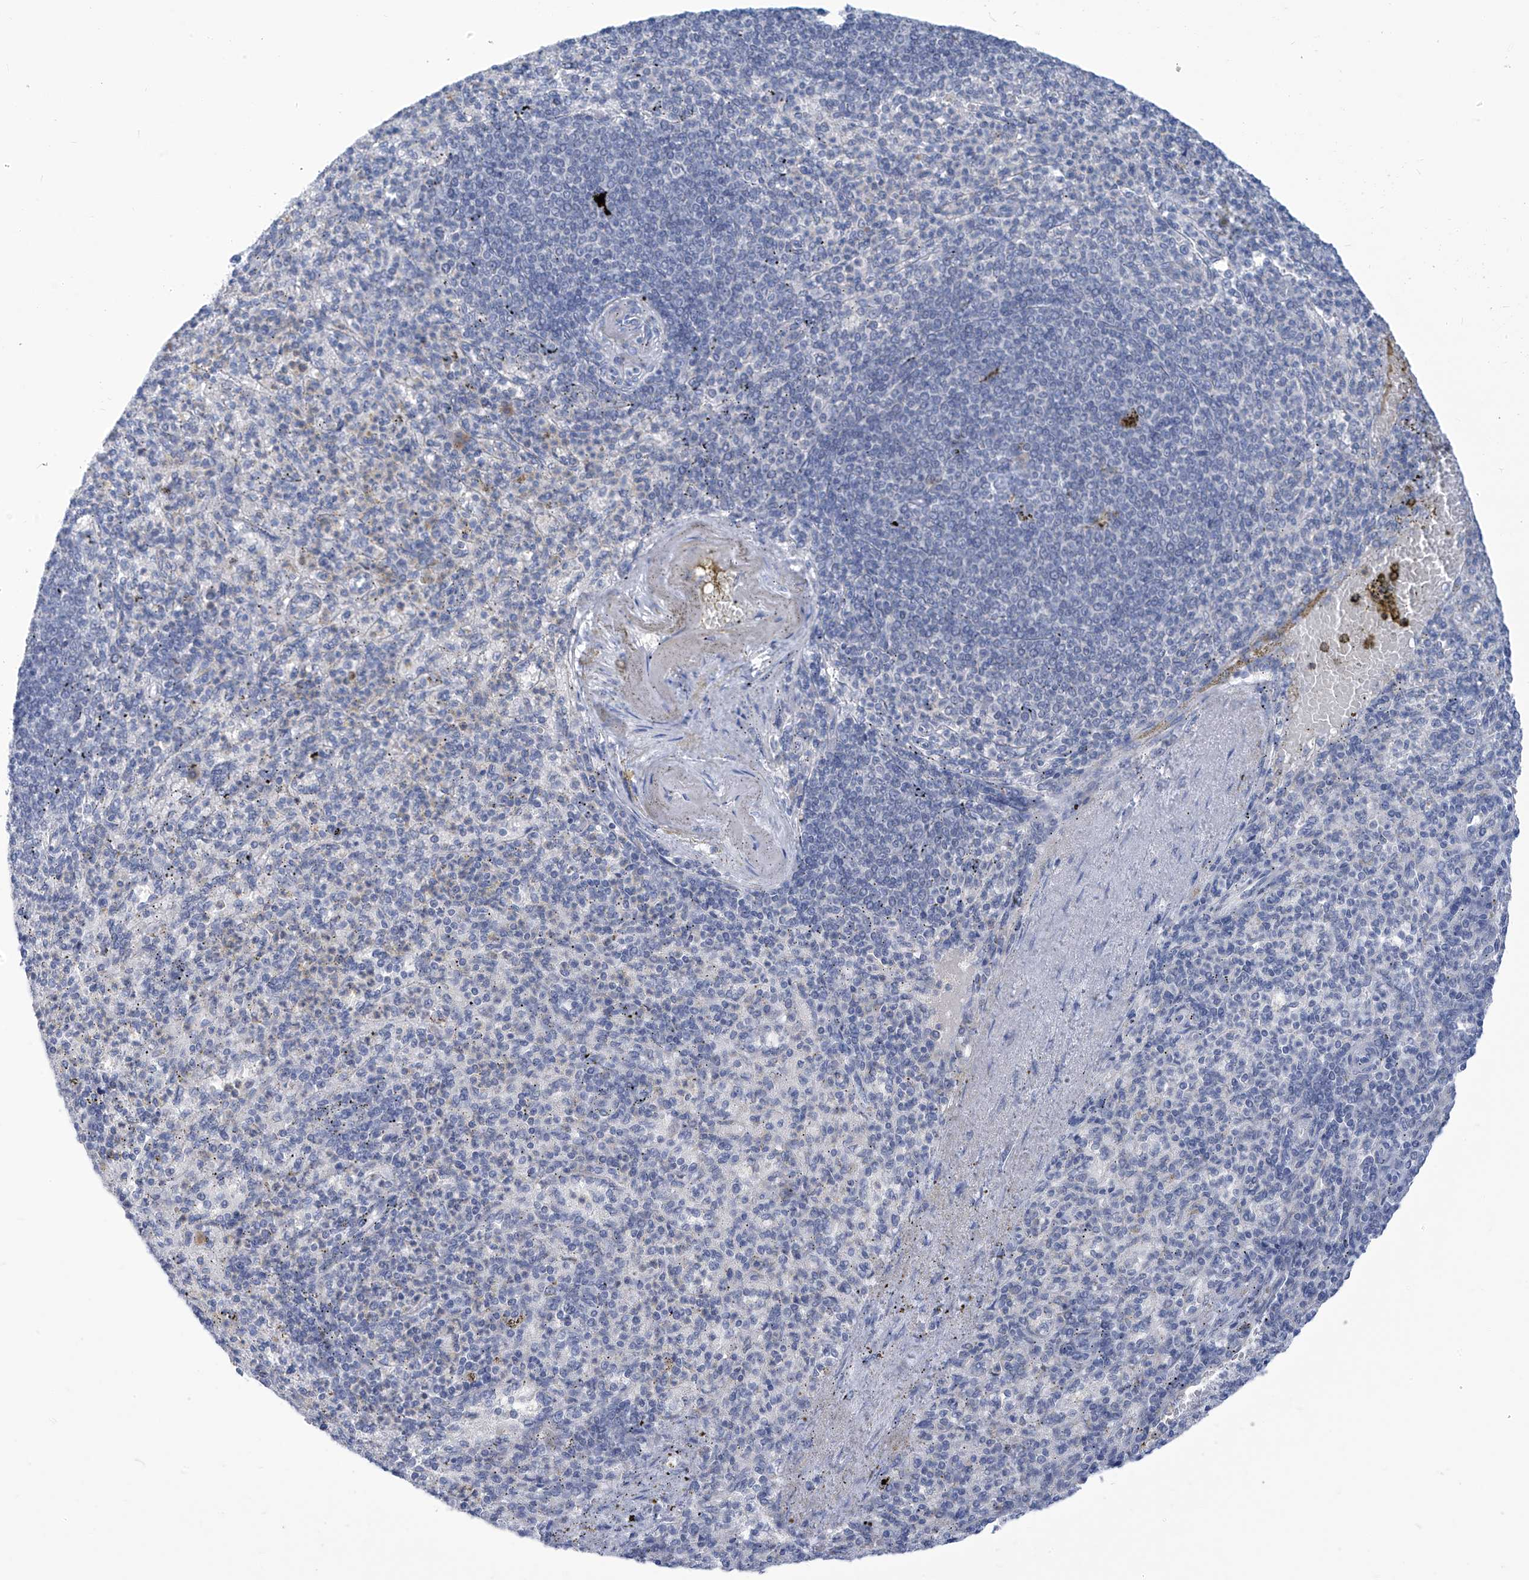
{"staining": {"intensity": "negative", "quantity": "none", "location": "none"}, "tissue": "spleen", "cell_type": "Cells in red pulp", "image_type": "normal", "snomed": [{"axis": "morphology", "description": "Normal tissue, NOS"}, {"axis": "topography", "description": "Spleen"}], "caption": "Immunohistochemistry (IHC) micrograph of normal spleen stained for a protein (brown), which demonstrates no staining in cells in red pulp.", "gene": "IBA57", "patient": {"sex": "female", "age": 74}}